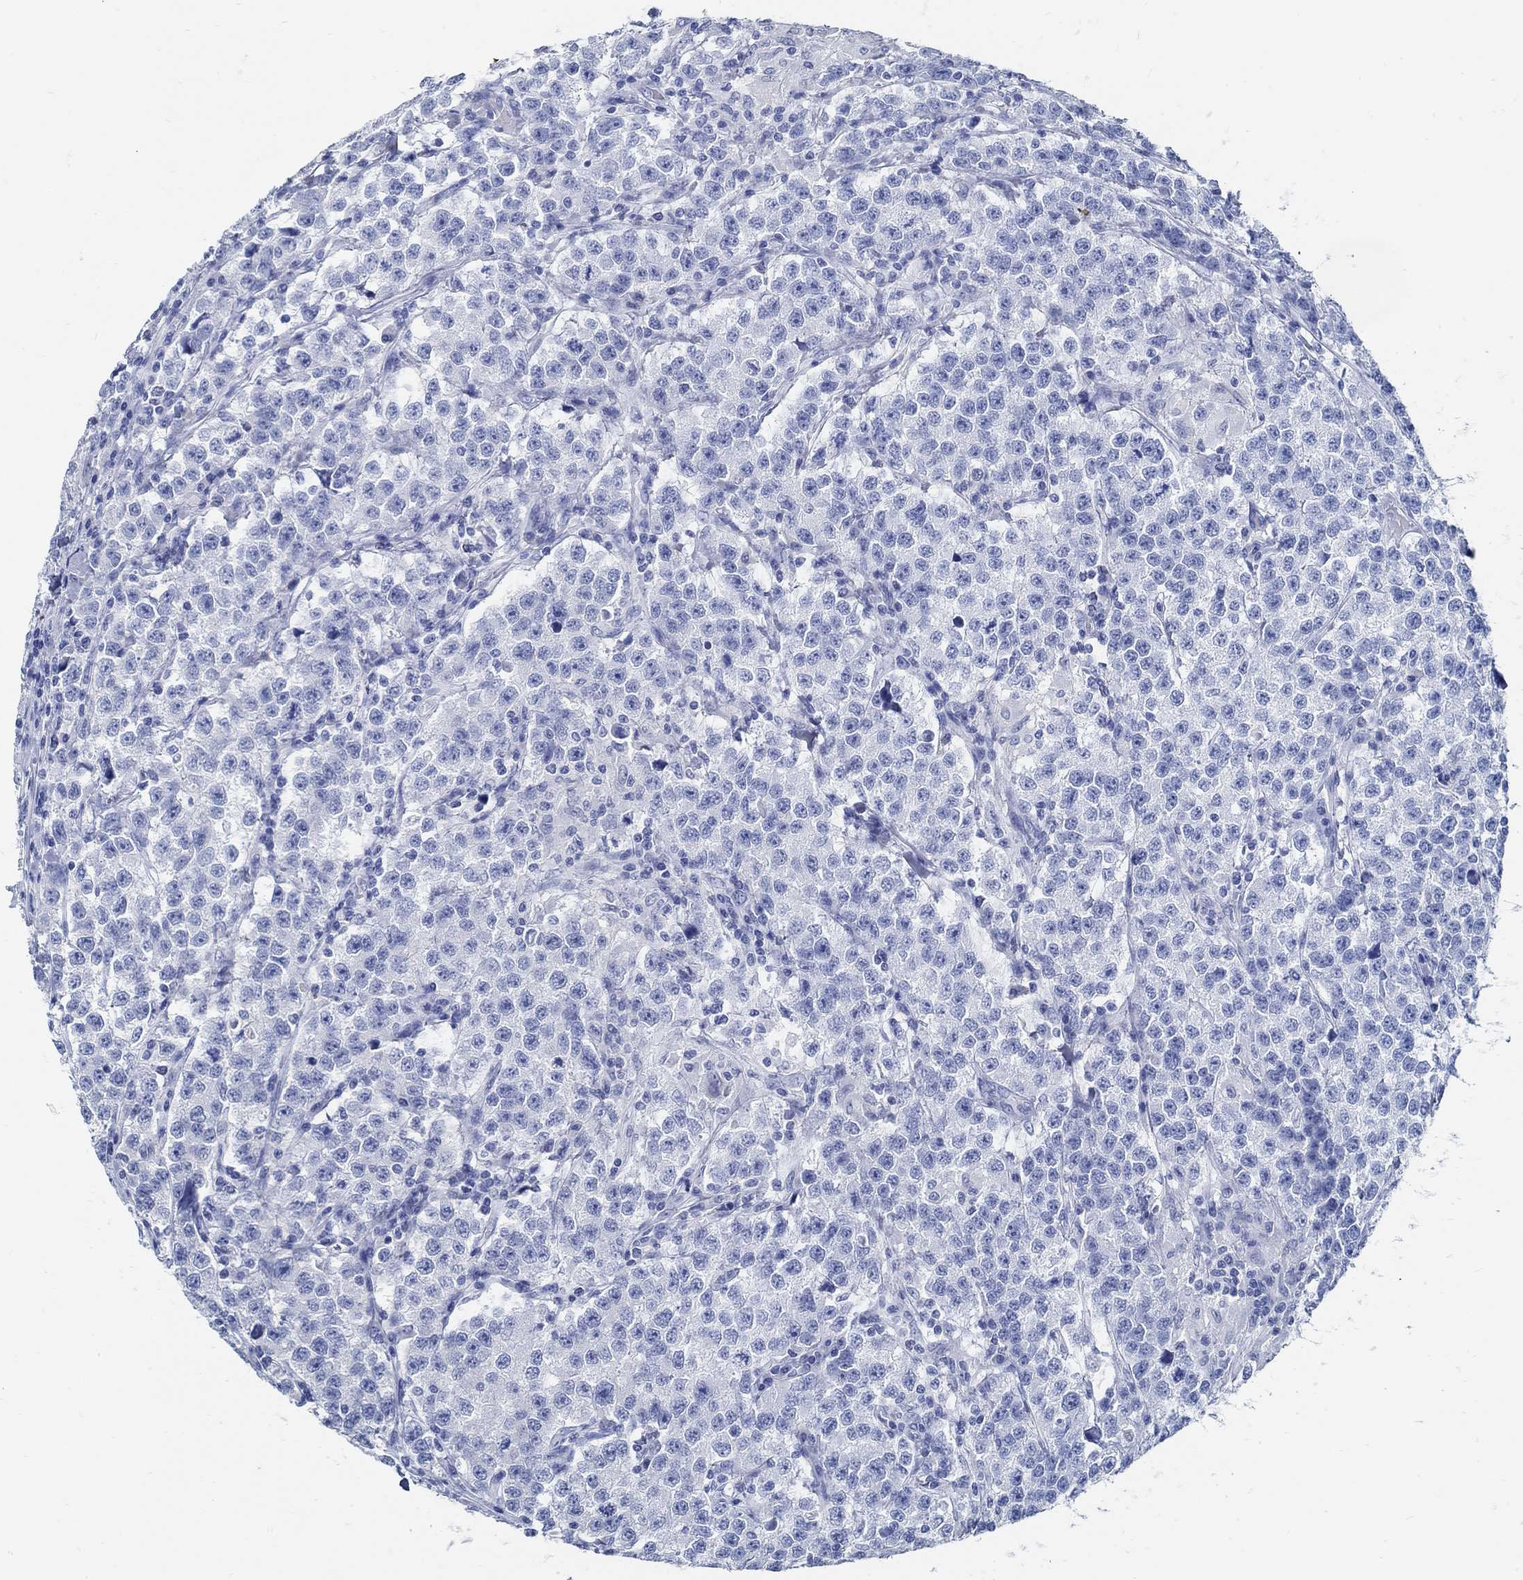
{"staining": {"intensity": "negative", "quantity": "none", "location": "none"}, "tissue": "testis cancer", "cell_type": "Tumor cells", "image_type": "cancer", "snomed": [{"axis": "morphology", "description": "Seminoma, NOS"}, {"axis": "topography", "description": "Testis"}], "caption": "This is a photomicrograph of immunohistochemistry staining of testis cancer (seminoma), which shows no expression in tumor cells.", "gene": "SLC45A1", "patient": {"sex": "male", "age": 59}}